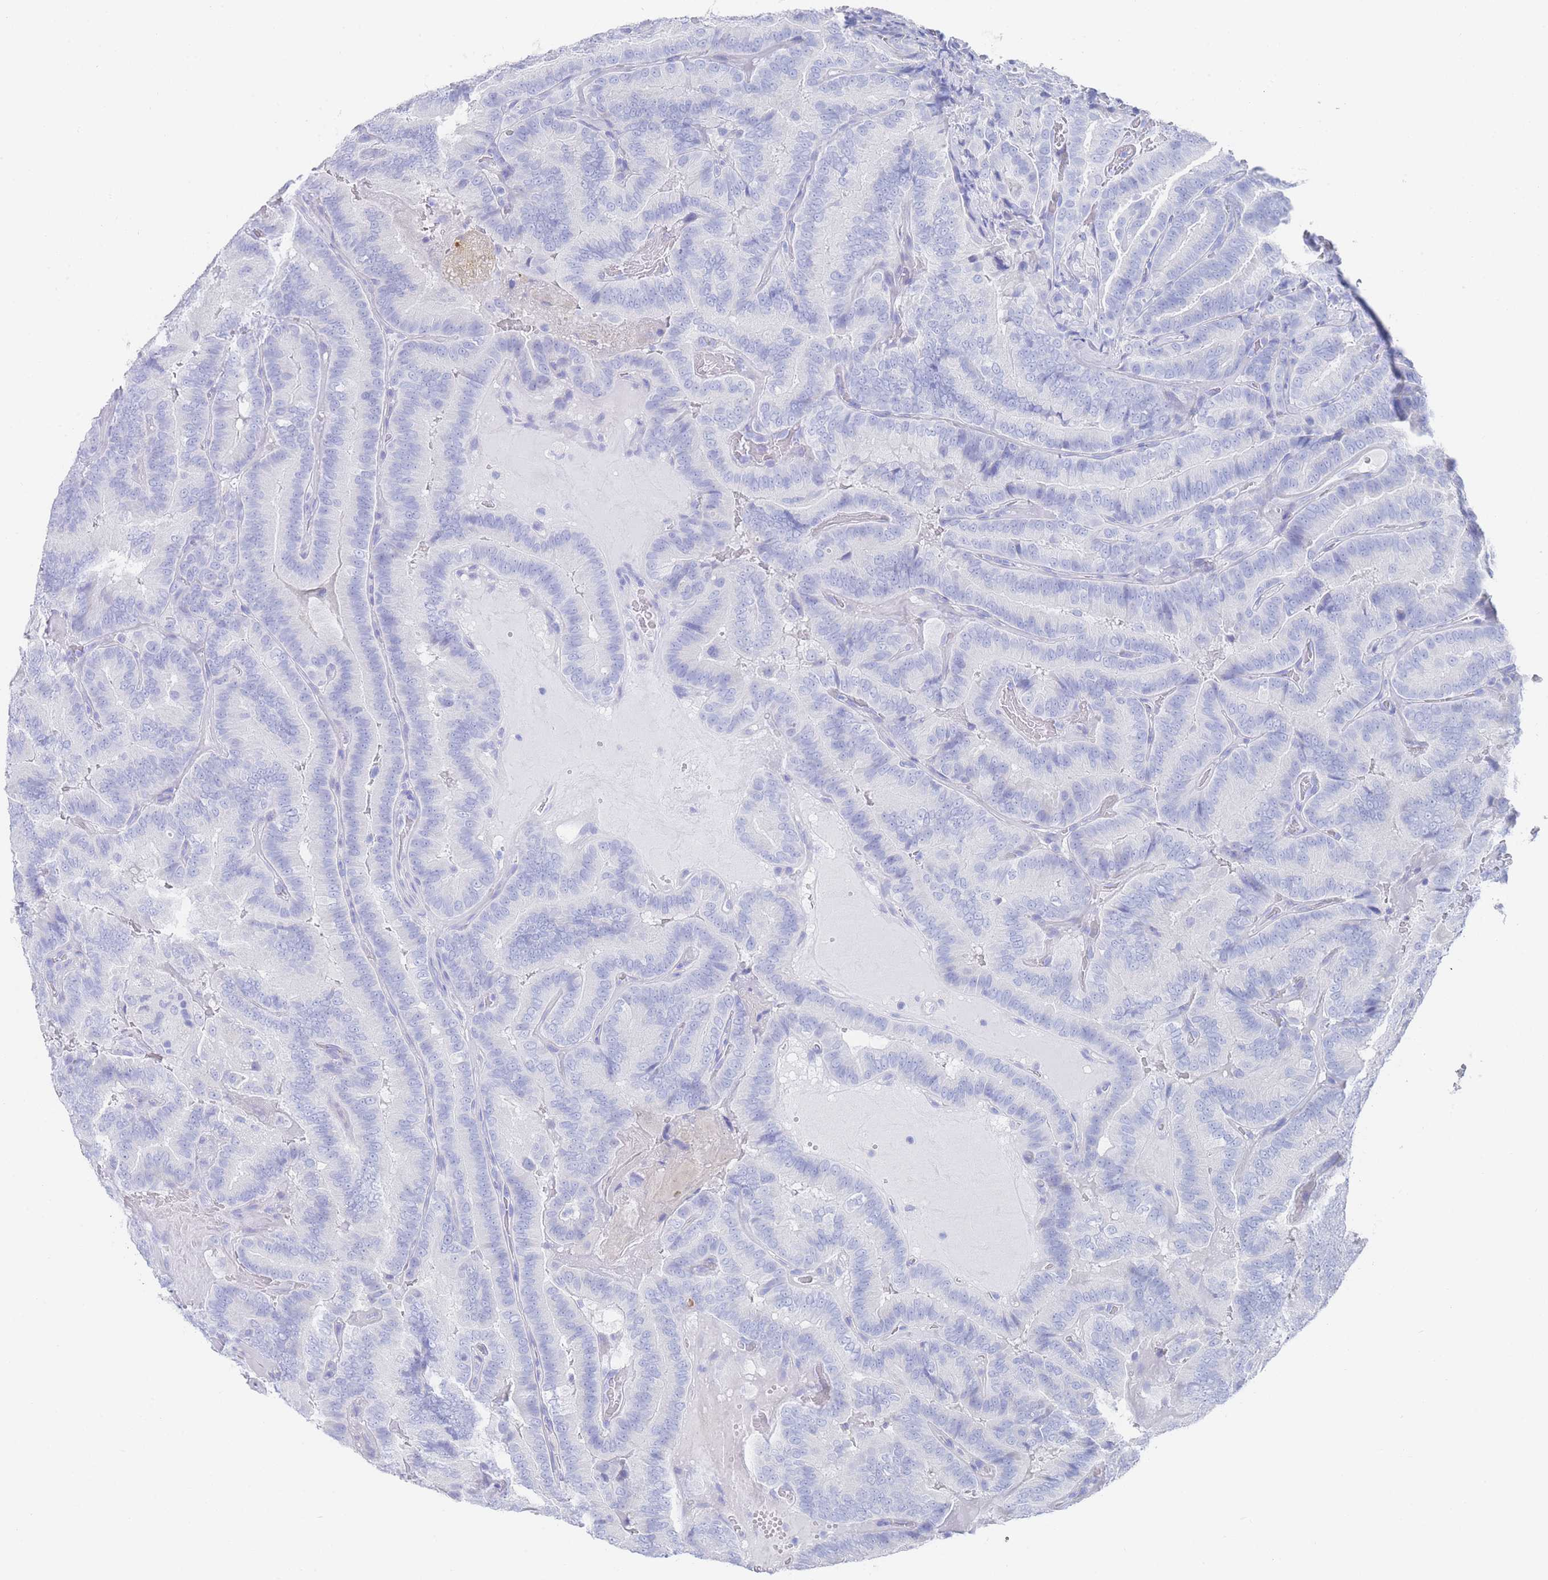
{"staining": {"intensity": "negative", "quantity": "none", "location": "none"}, "tissue": "thyroid cancer", "cell_type": "Tumor cells", "image_type": "cancer", "snomed": [{"axis": "morphology", "description": "Papillary adenocarcinoma, NOS"}, {"axis": "topography", "description": "Thyroid gland"}], "caption": "This image is of thyroid cancer stained with IHC to label a protein in brown with the nuclei are counter-stained blue. There is no expression in tumor cells.", "gene": "LRRC37A", "patient": {"sex": "male", "age": 61}}